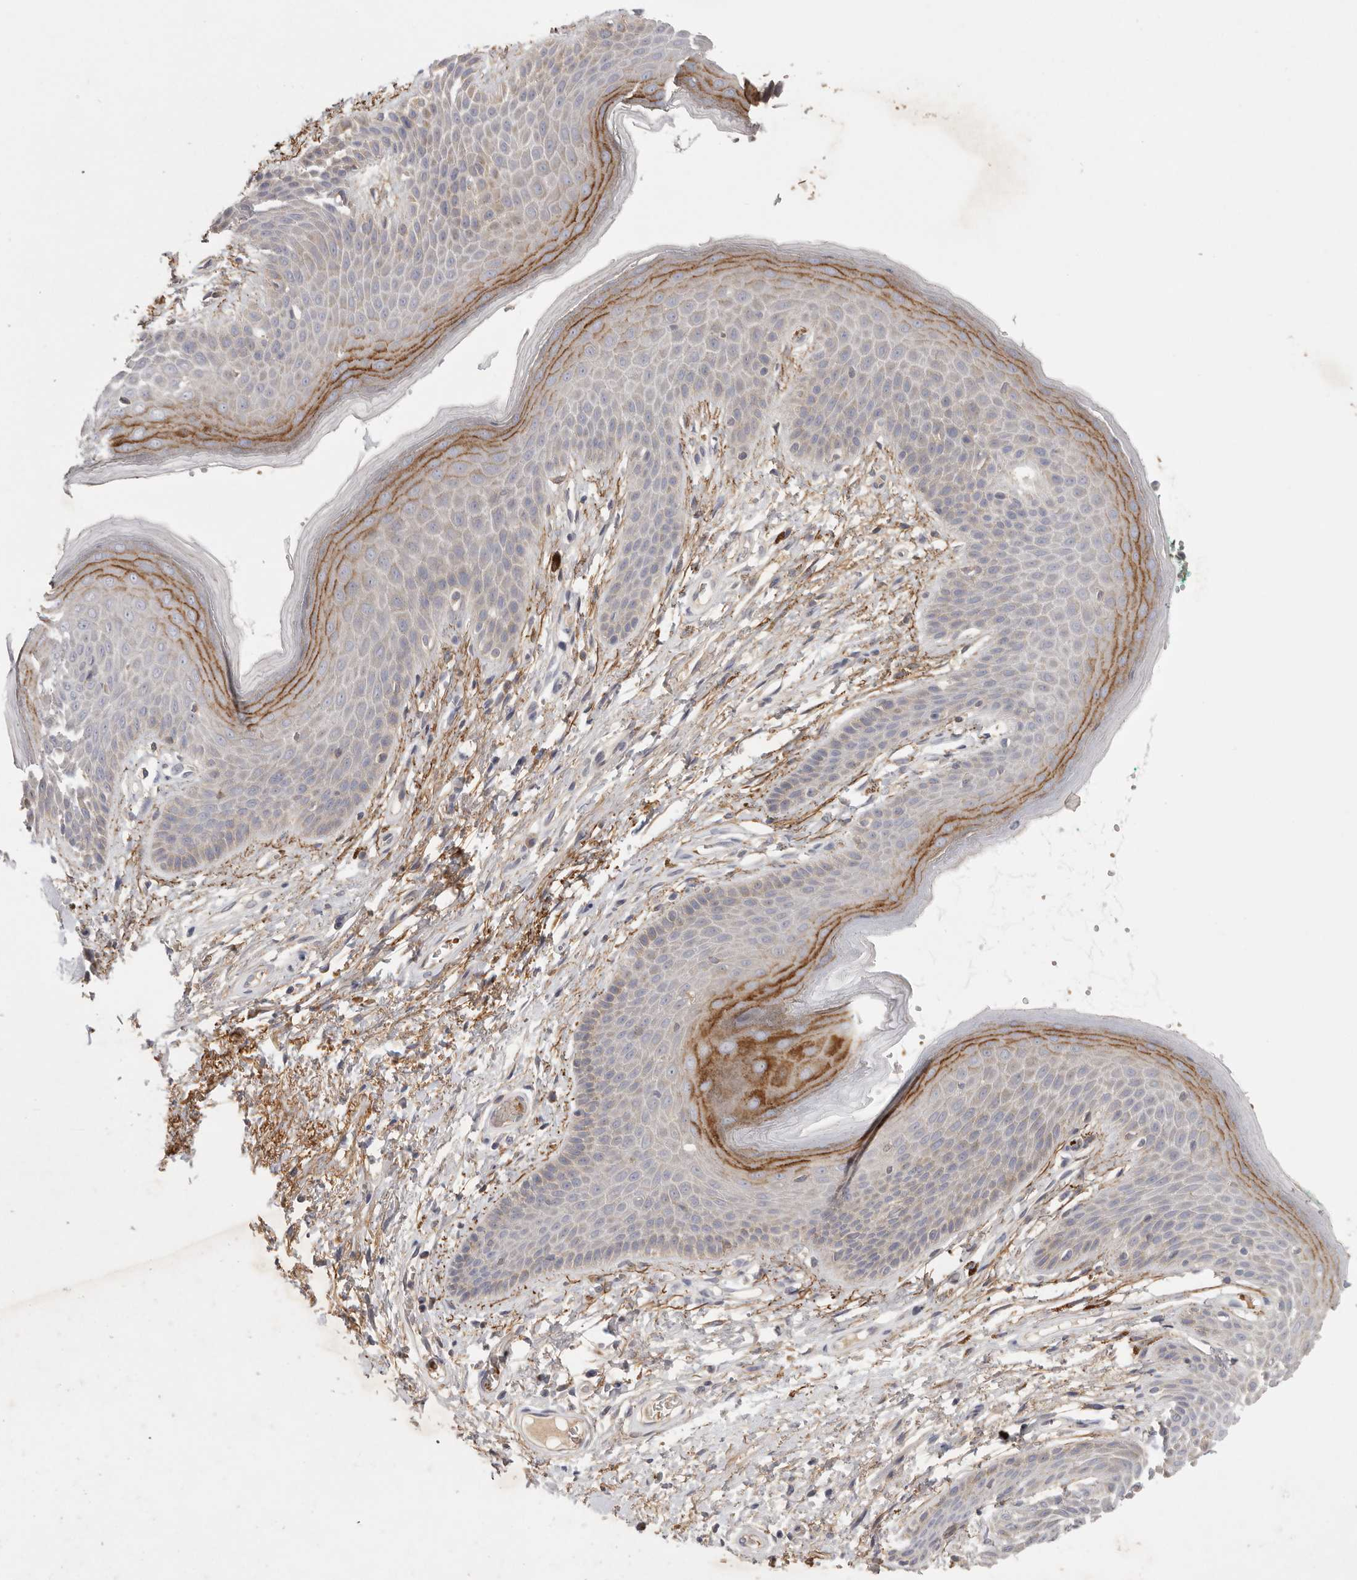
{"staining": {"intensity": "moderate", "quantity": "<25%", "location": "cytoplasmic/membranous"}, "tissue": "skin", "cell_type": "Epidermal cells", "image_type": "normal", "snomed": [{"axis": "morphology", "description": "Normal tissue, NOS"}, {"axis": "topography", "description": "Anal"}], "caption": "Benign skin was stained to show a protein in brown. There is low levels of moderate cytoplasmic/membranous positivity in about <25% of epidermal cells. (DAB IHC, brown staining for protein, blue staining for nuclei).", "gene": "CFAP298", "patient": {"sex": "male", "age": 74}}